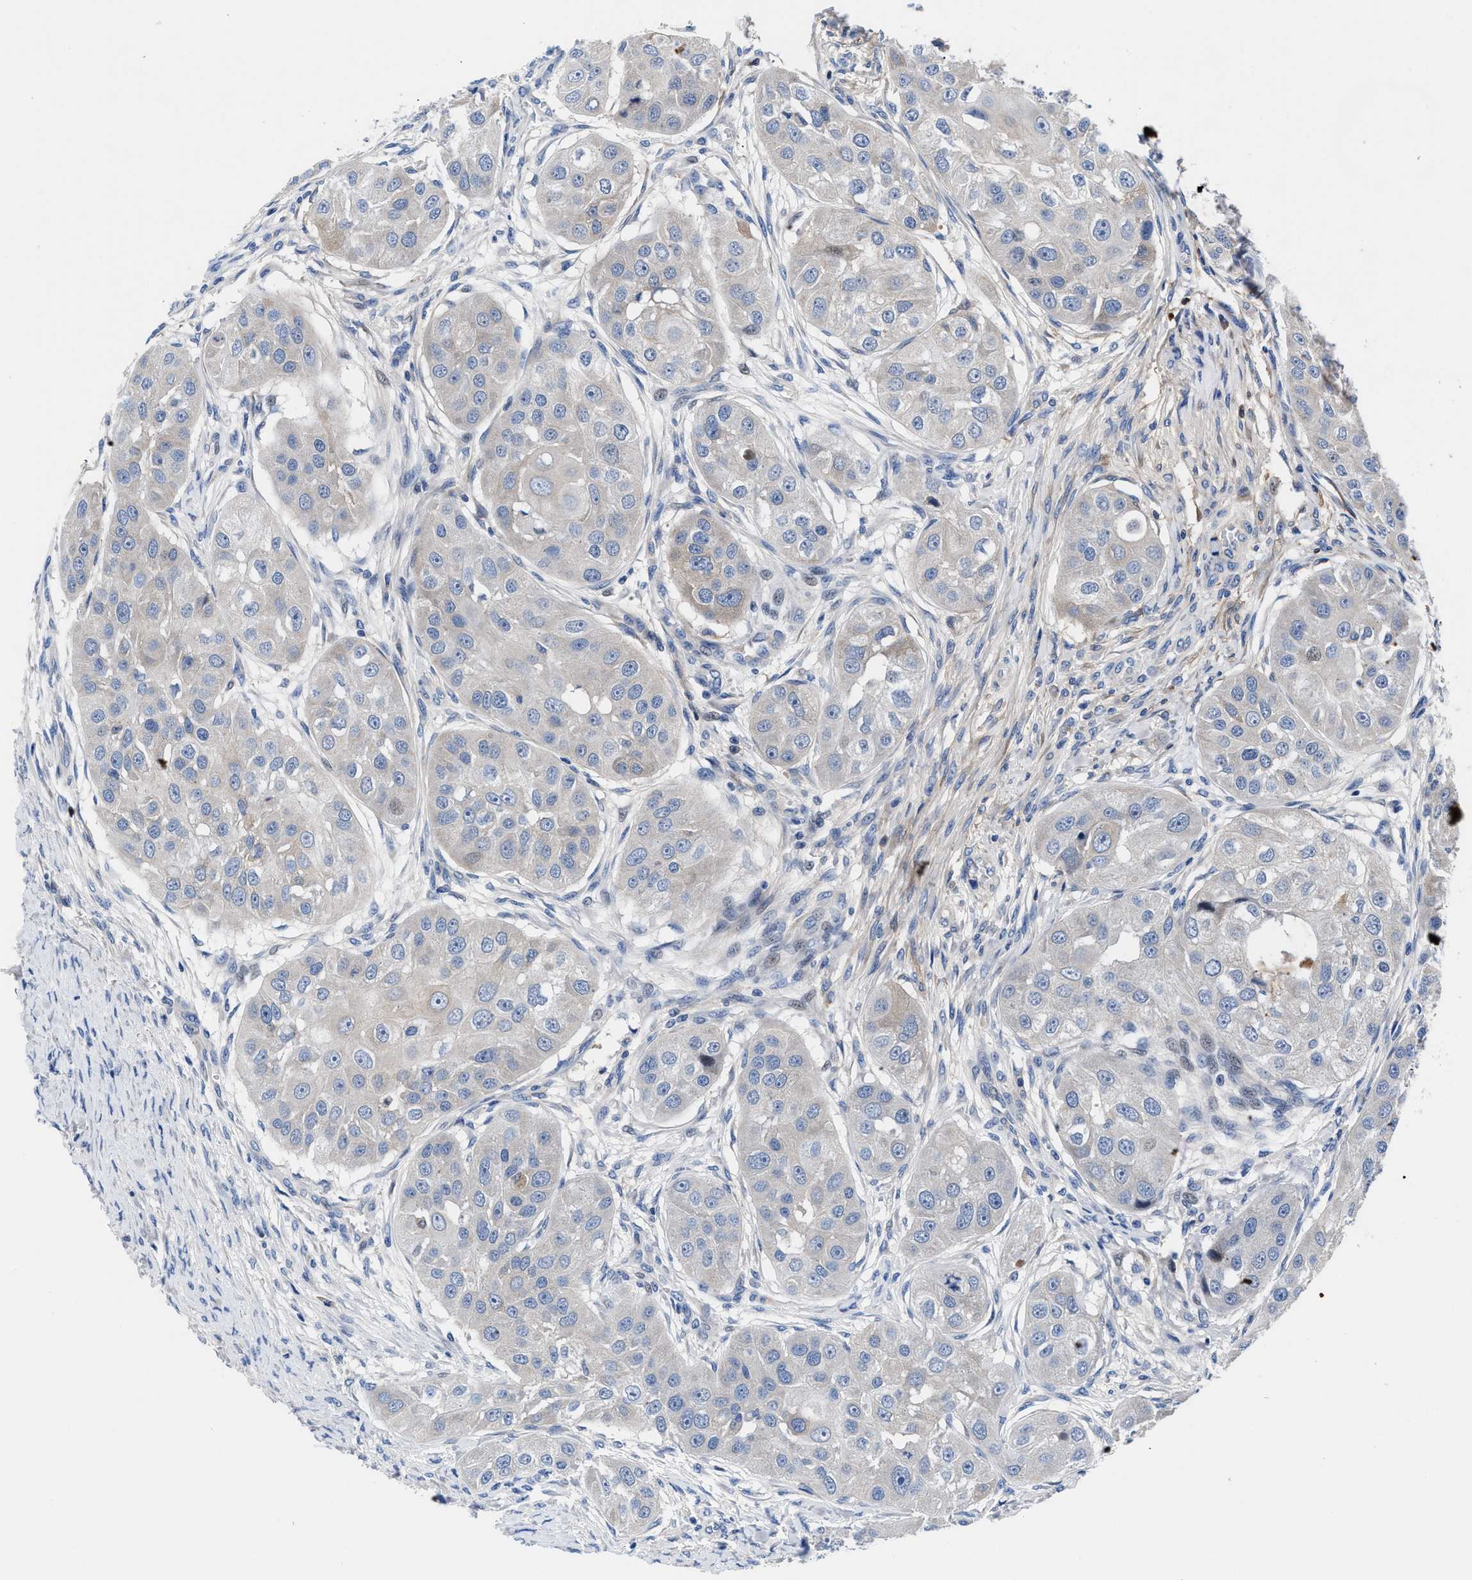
{"staining": {"intensity": "negative", "quantity": "none", "location": "none"}, "tissue": "head and neck cancer", "cell_type": "Tumor cells", "image_type": "cancer", "snomed": [{"axis": "morphology", "description": "Normal tissue, NOS"}, {"axis": "morphology", "description": "Squamous cell carcinoma, NOS"}, {"axis": "topography", "description": "Skeletal muscle"}, {"axis": "topography", "description": "Head-Neck"}], "caption": "A micrograph of human head and neck cancer (squamous cell carcinoma) is negative for staining in tumor cells.", "gene": "DHRS13", "patient": {"sex": "male", "age": 51}}